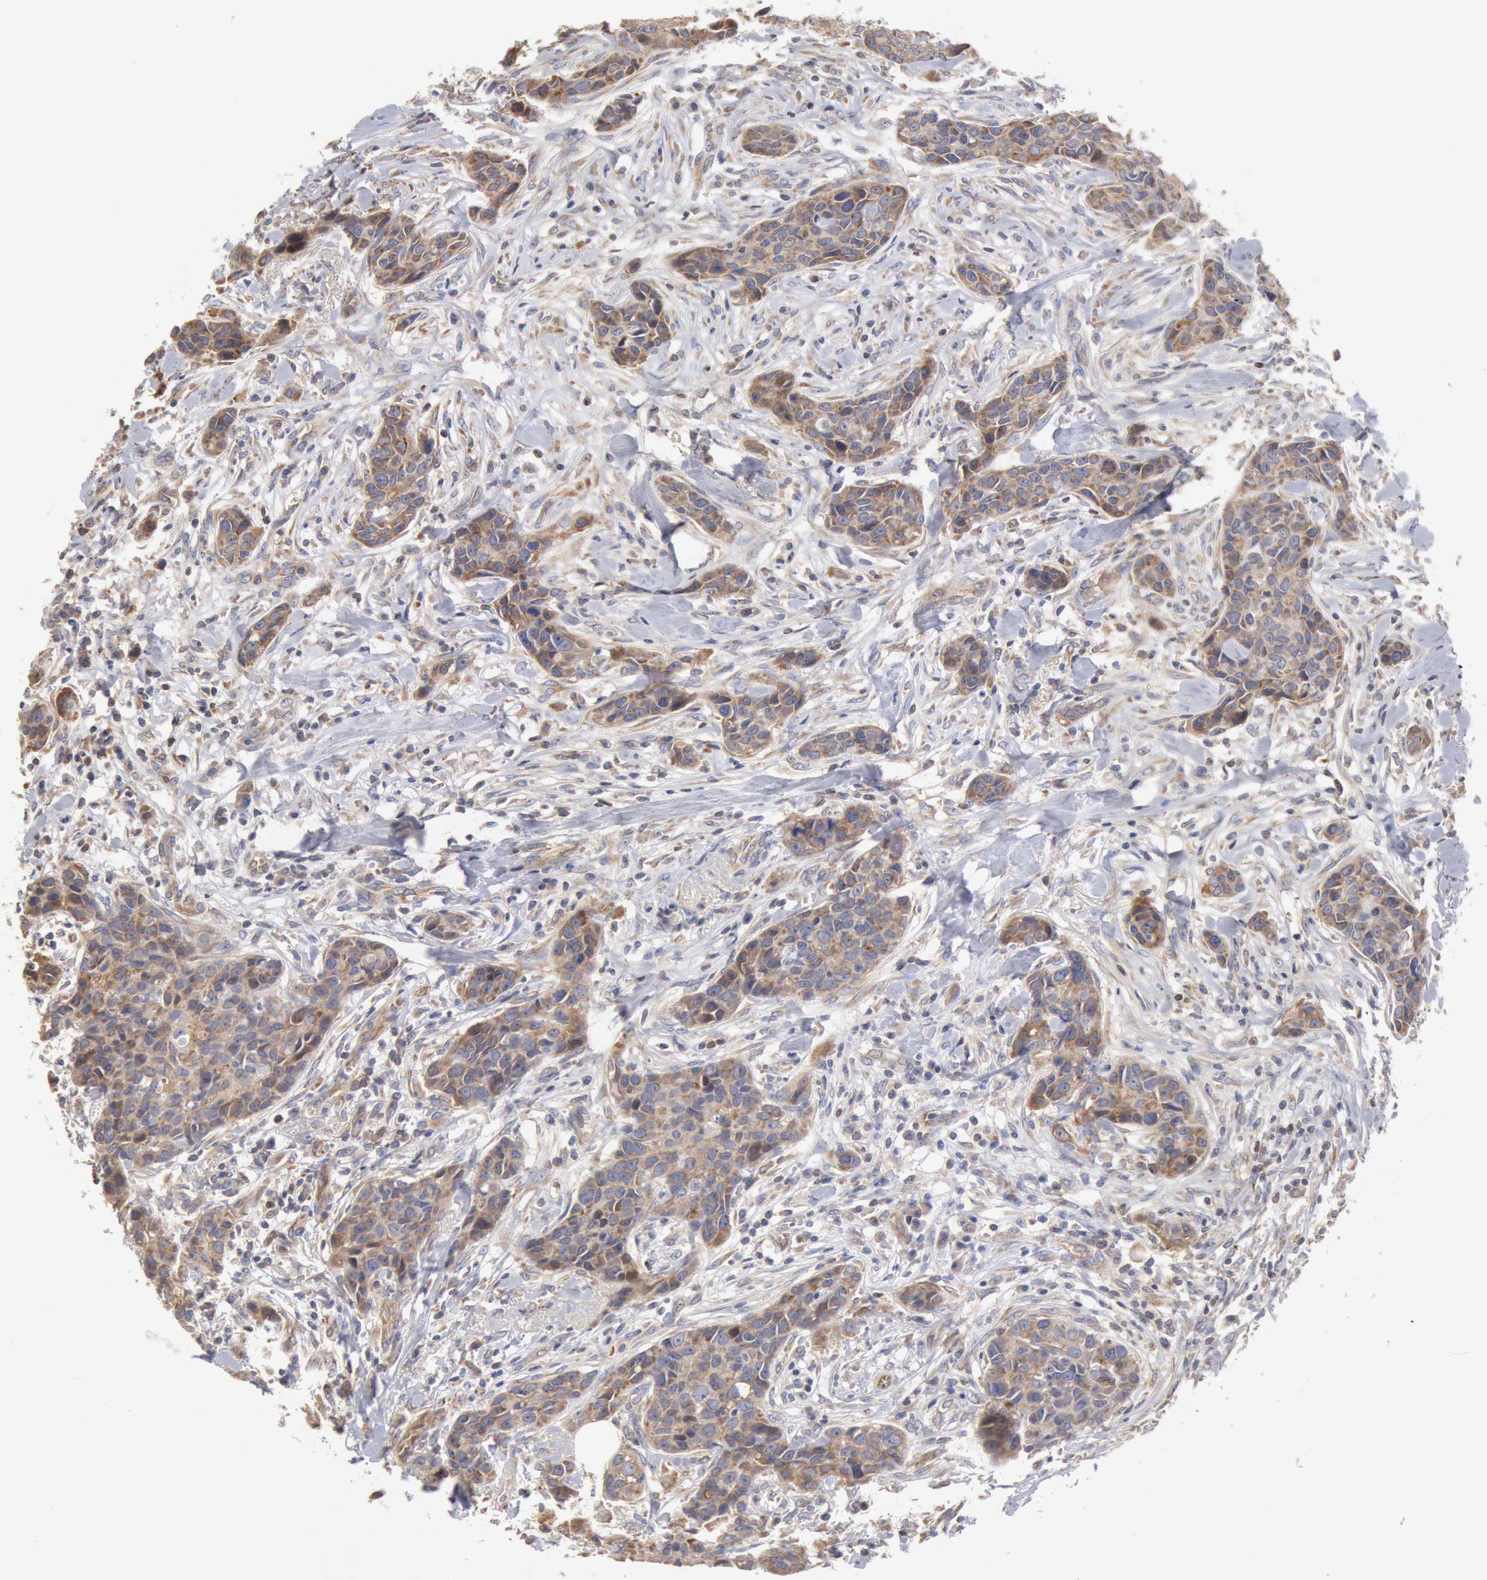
{"staining": {"intensity": "weak", "quantity": ">75%", "location": "cytoplasmic/membranous"}, "tissue": "breast cancer", "cell_type": "Tumor cells", "image_type": "cancer", "snomed": [{"axis": "morphology", "description": "Duct carcinoma"}, {"axis": "topography", "description": "Breast"}], "caption": "IHC photomicrograph of human invasive ductal carcinoma (breast) stained for a protein (brown), which displays low levels of weak cytoplasmic/membranous staining in approximately >75% of tumor cells.", "gene": "OSBPL8", "patient": {"sex": "female", "age": 91}}